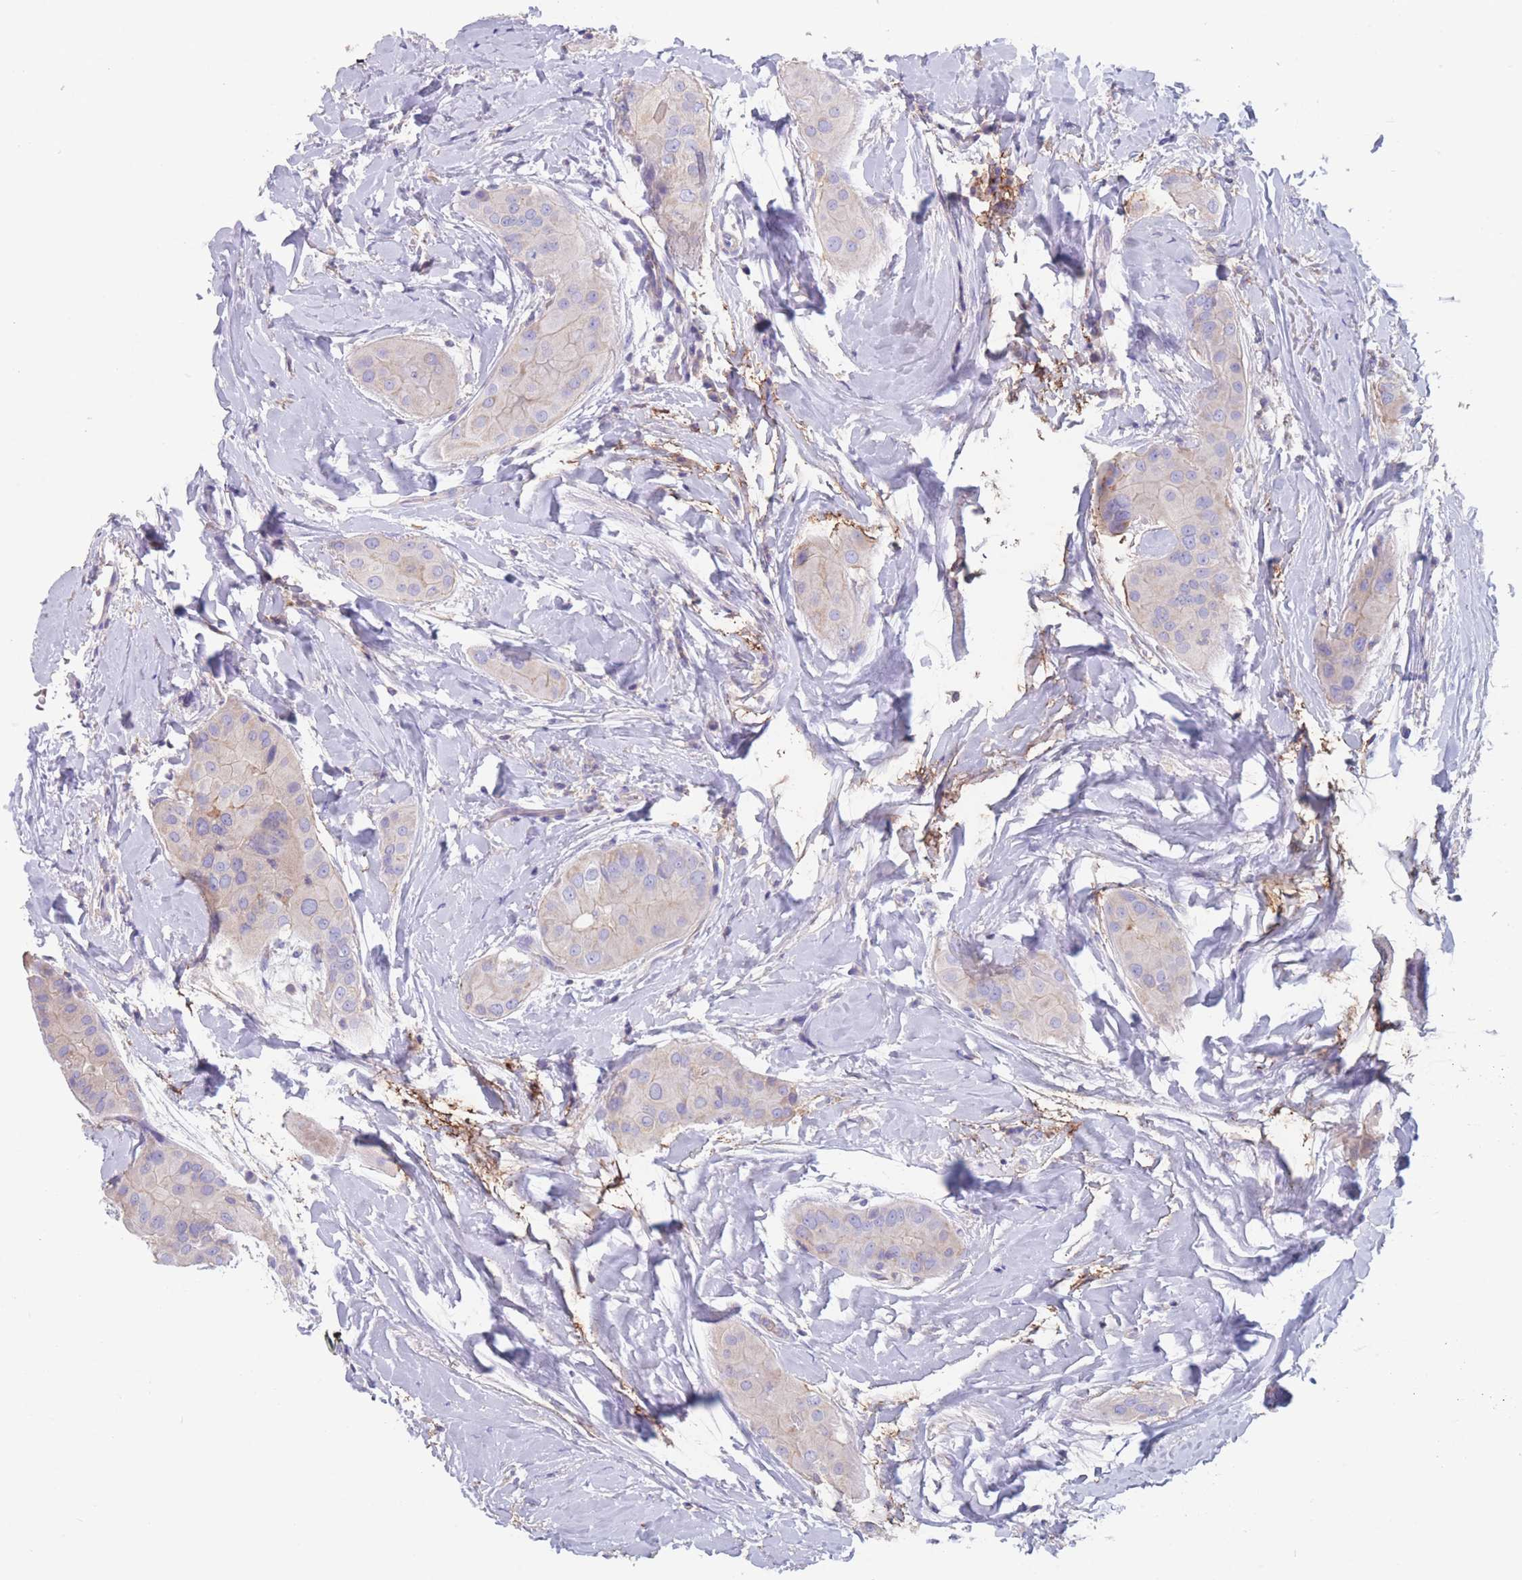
{"staining": {"intensity": "moderate", "quantity": "<25%", "location": "cytoplasmic/membranous"}, "tissue": "thyroid cancer", "cell_type": "Tumor cells", "image_type": "cancer", "snomed": [{"axis": "morphology", "description": "Papillary adenocarcinoma, NOS"}, {"axis": "topography", "description": "Thyroid gland"}], "caption": "Immunohistochemistry photomicrograph of human papillary adenocarcinoma (thyroid) stained for a protein (brown), which reveals low levels of moderate cytoplasmic/membranous staining in approximately <25% of tumor cells.", "gene": "ADH1A", "patient": {"sex": "male", "age": 33}}